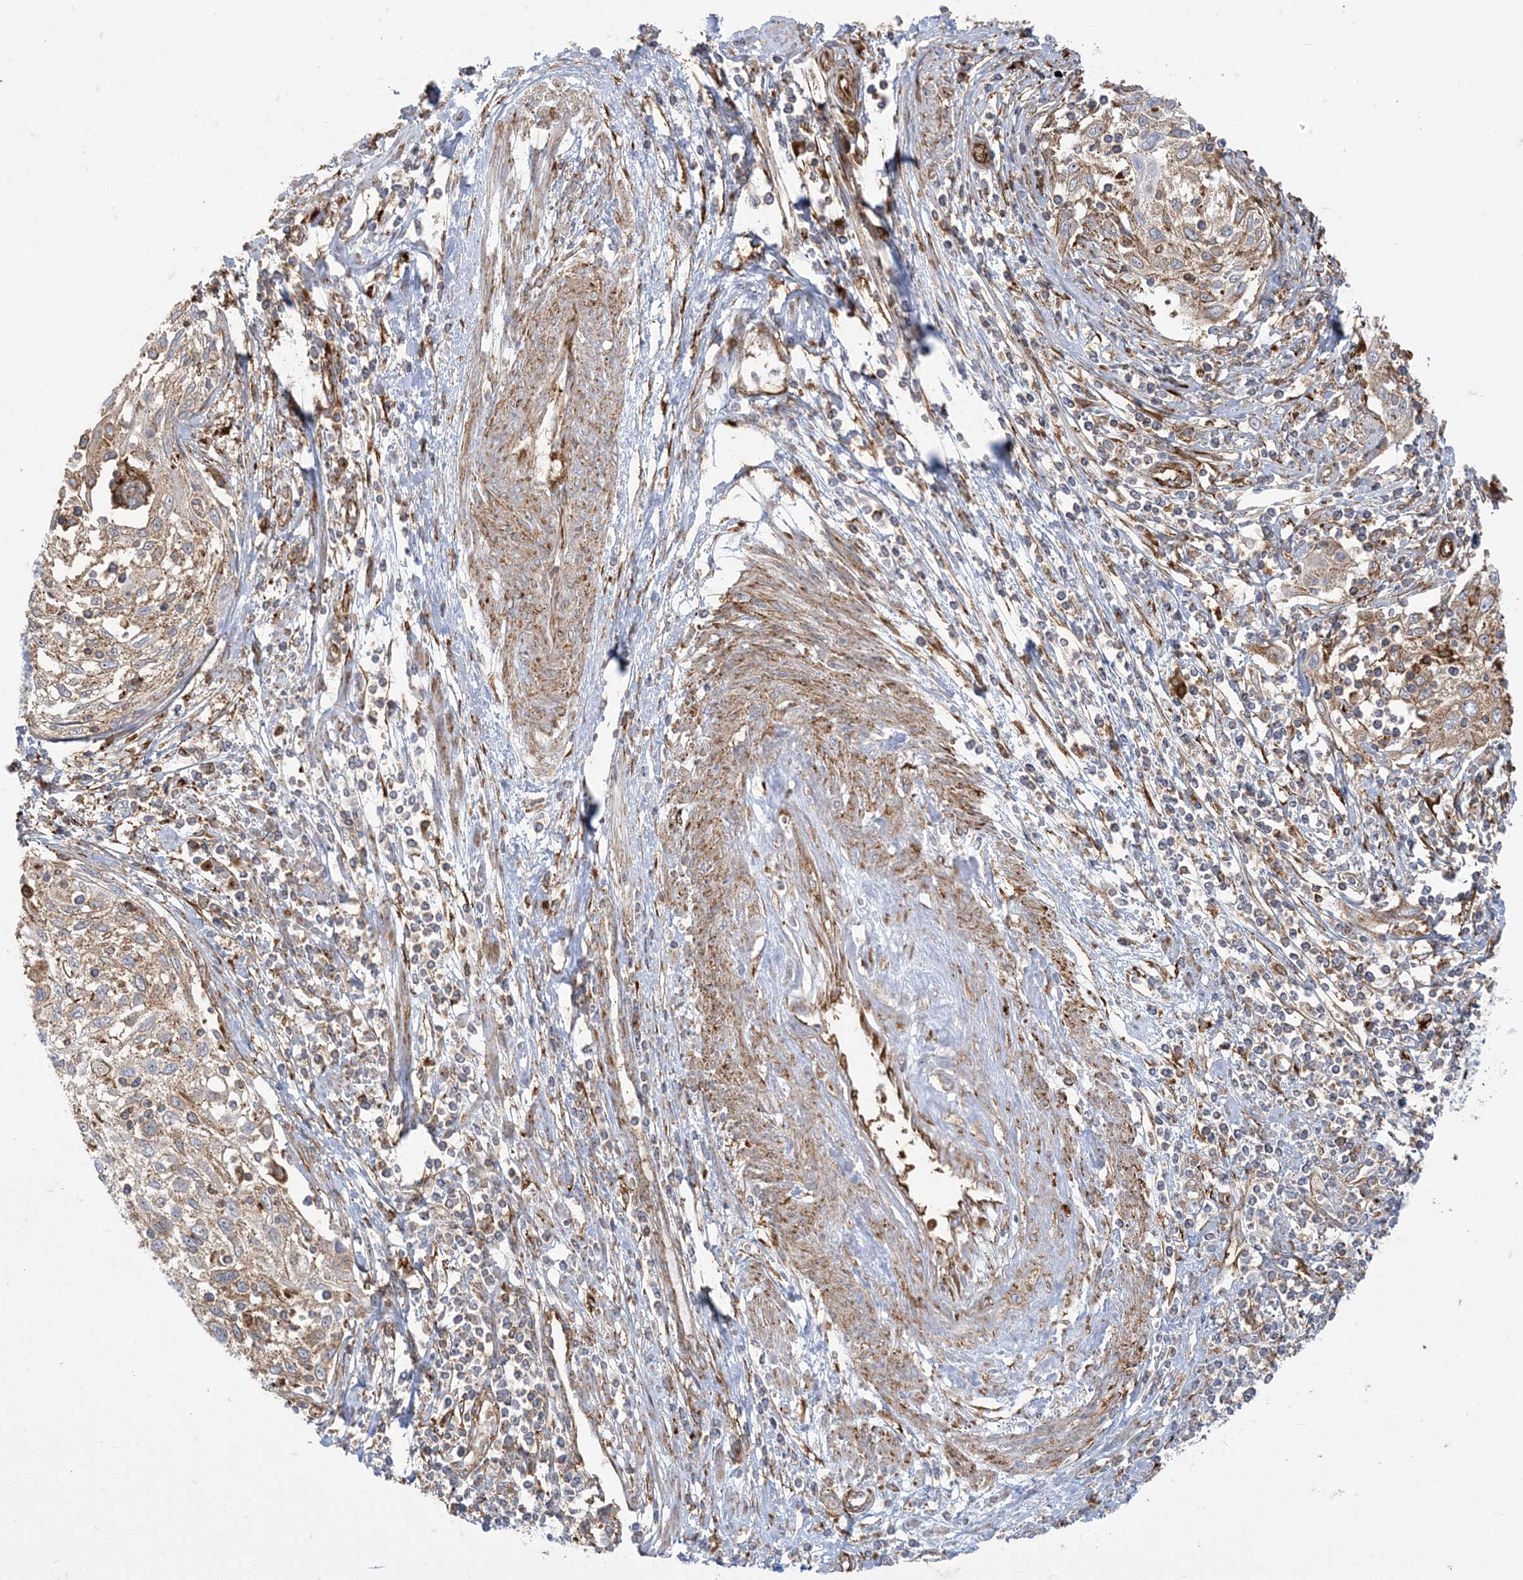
{"staining": {"intensity": "moderate", "quantity": "25%-75%", "location": "cytoplasmic/membranous"}, "tissue": "cervical cancer", "cell_type": "Tumor cells", "image_type": "cancer", "snomed": [{"axis": "morphology", "description": "Squamous cell carcinoma, NOS"}, {"axis": "topography", "description": "Cervix"}], "caption": "Cervical squamous cell carcinoma stained with IHC reveals moderate cytoplasmic/membranous positivity in approximately 25%-75% of tumor cells.", "gene": "DERL3", "patient": {"sex": "female", "age": 70}}